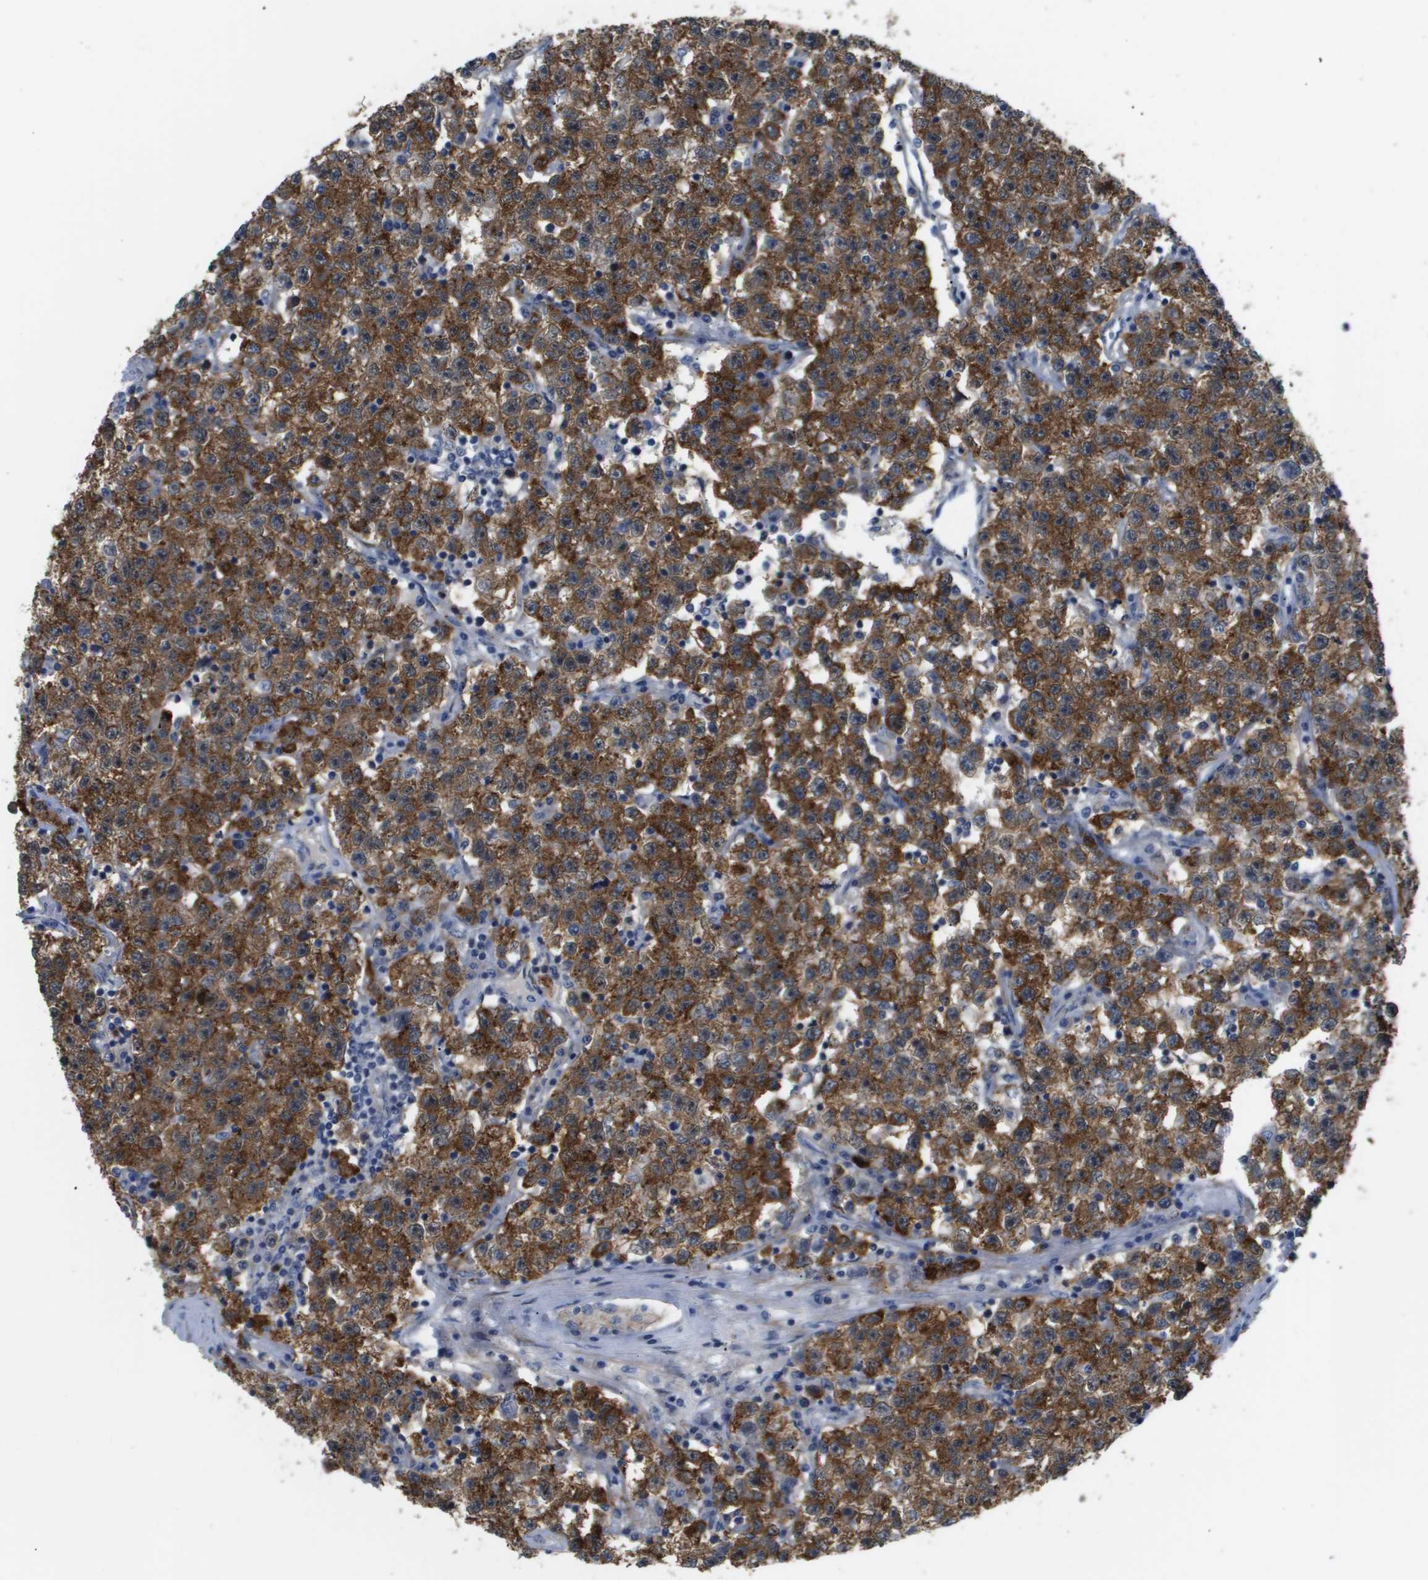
{"staining": {"intensity": "moderate", "quantity": ">75%", "location": "cytoplasmic/membranous"}, "tissue": "testis cancer", "cell_type": "Tumor cells", "image_type": "cancer", "snomed": [{"axis": "morphology", "description": "Seminoma, NOS"}, {"axis": "topography", "description": "Testis"}], "caption": "A medium amount of moderate cytoplasmic/membranous staining is present in approximately >75% of tumor cells in testis cancer (seminoma) tissue.", "gene": "OTUD5", "patient": {"sex": "male", "age": 22}}